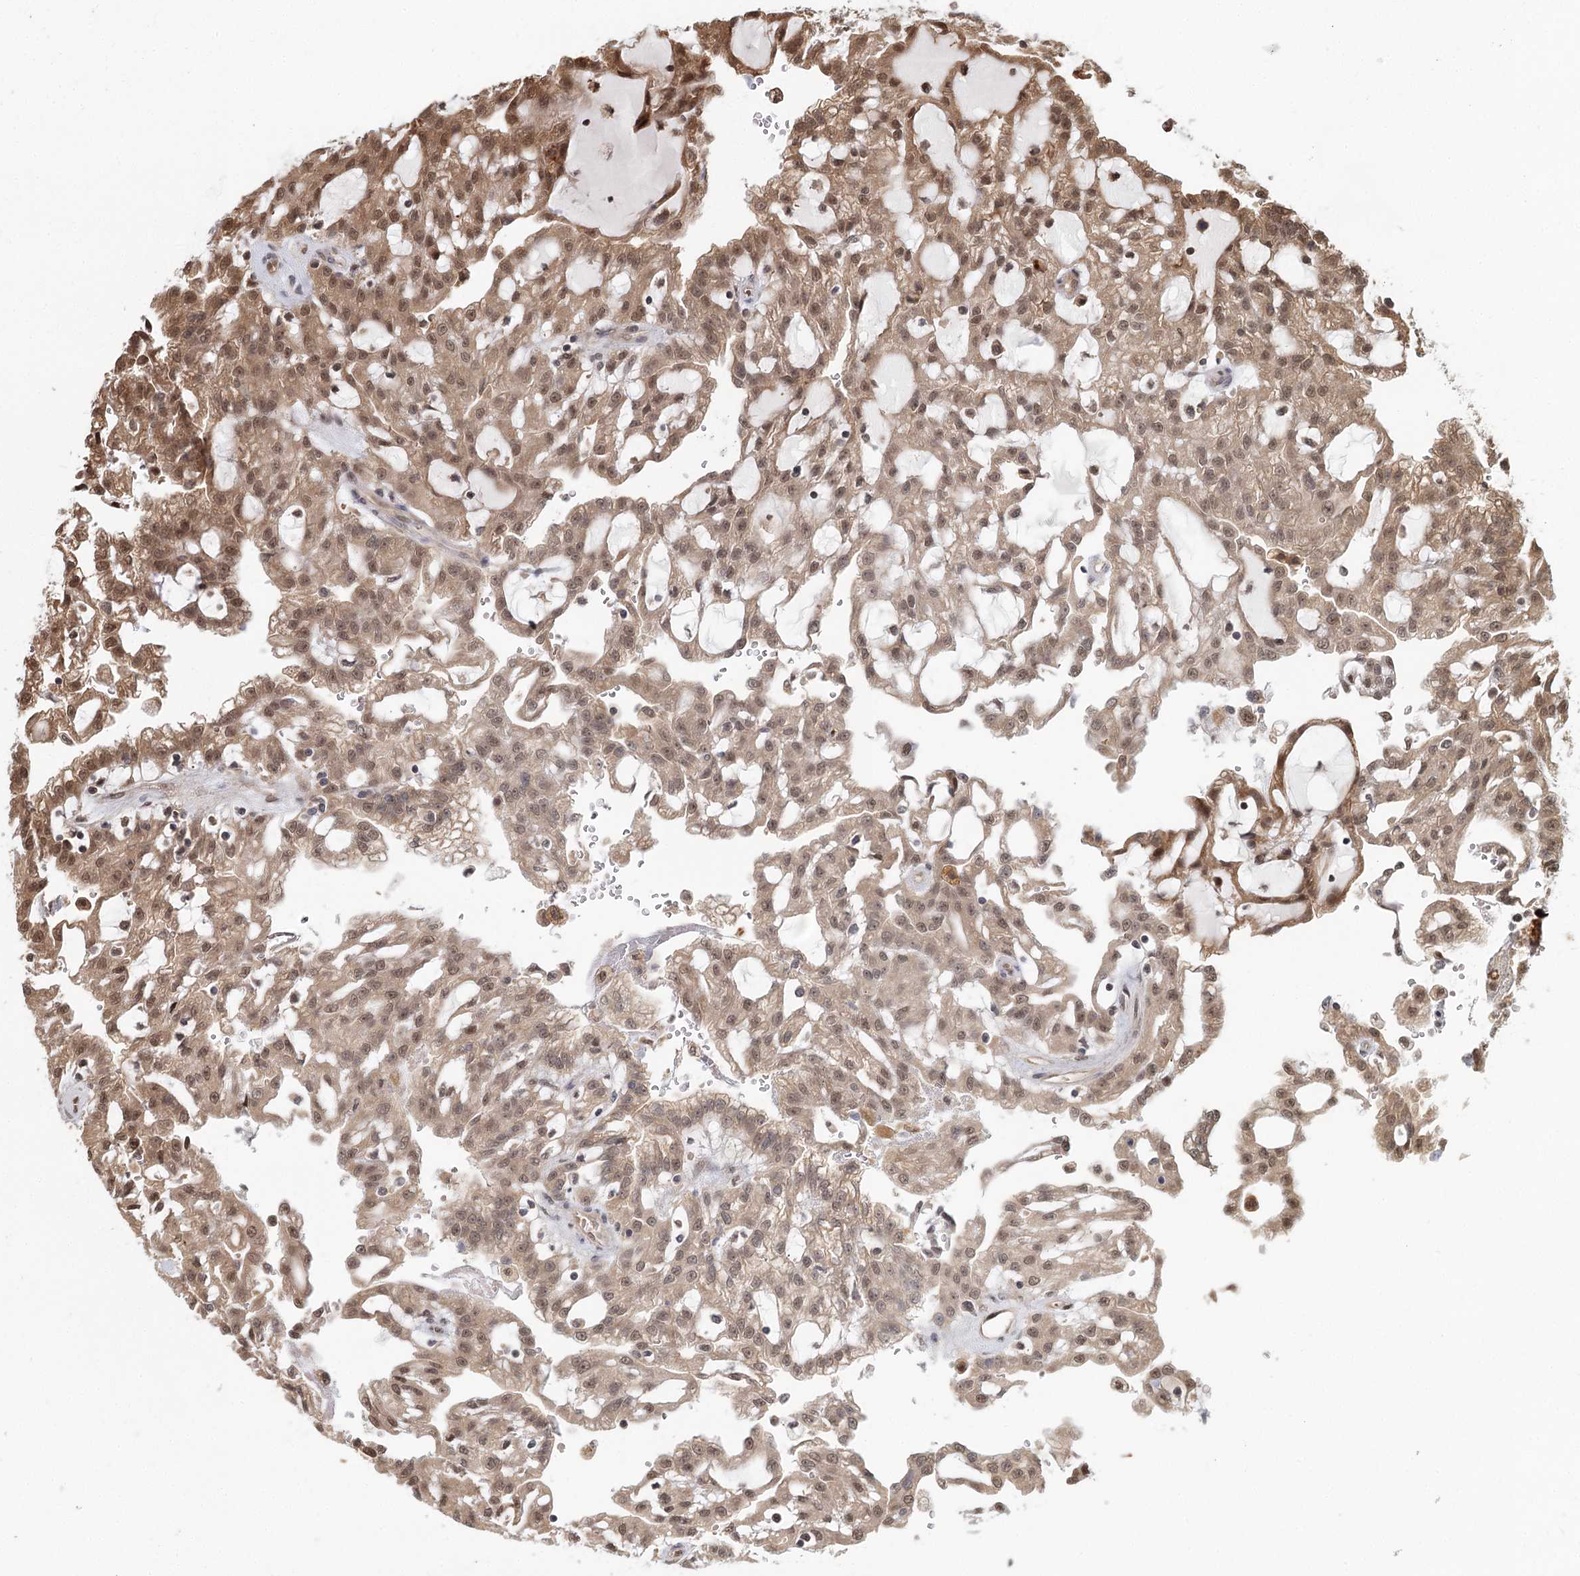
{"staining": {"intensity": "weak", "quantity": ">75%", "location": "cytoplasmic/membranous,nuclear"}, "tissue": "renal cancer", "cell_type": "Tumor cells", "image_type": "cancer", "snomed": [{"axis": "morphology", "description": "Adenocarcinoma, NOS"}, {"axis": "topography", "description": "Kidney"}], "caption": "Immunohistochemical staining of human renal adenocarcinoma exhibits low levels of weak cytoplasmic/membranous and nuclear protein staining in about >75% of tumor cells.", "gene": "N6AMT1", "patient": {"sex": "male", "age": 63}}